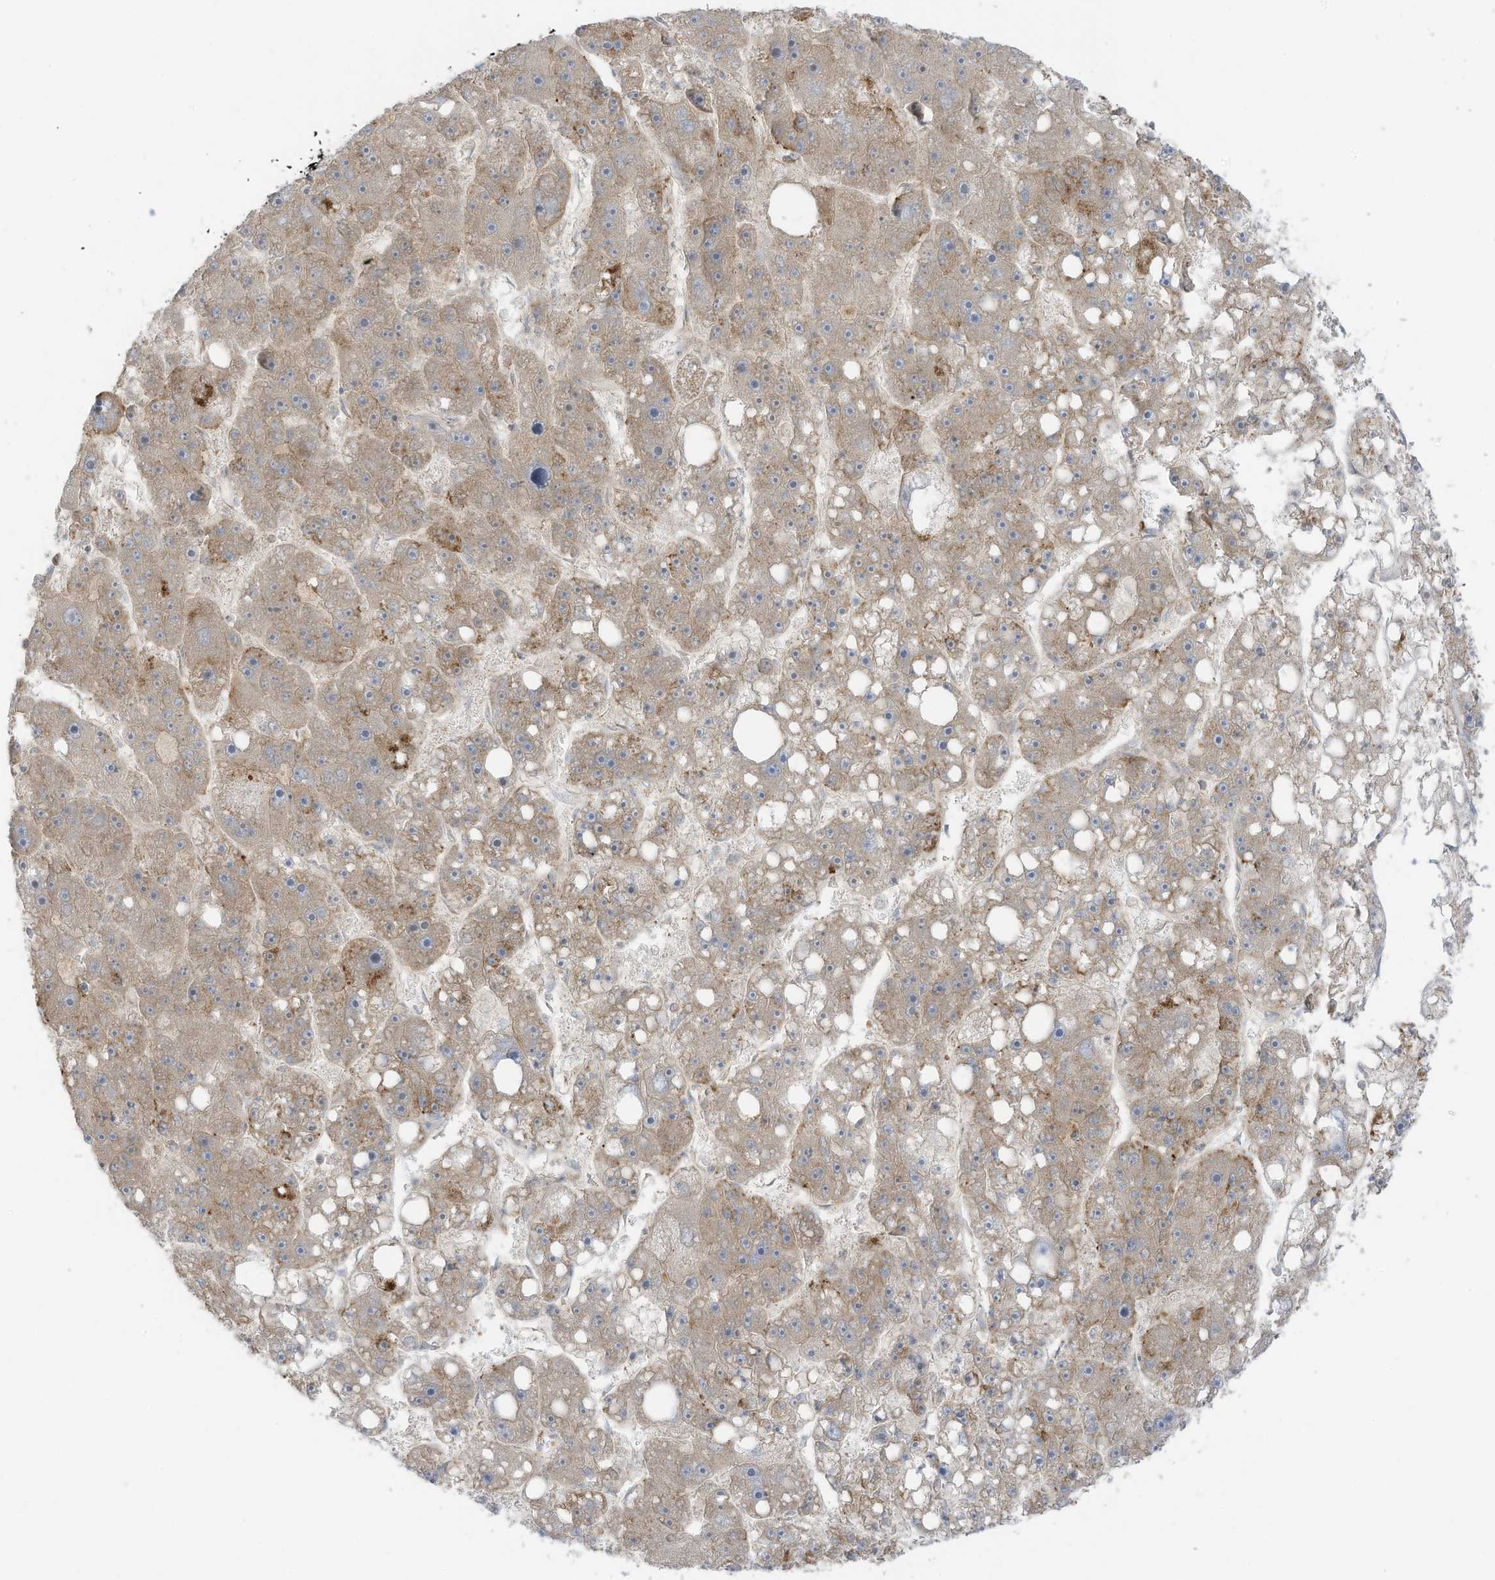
{"staining": {"intensity": "weak", "quantity": "25%-75%", "location": "cytoplasmic/membranous"}, "tissue": "liver cancer", "cell_type": "Tumor cells", "image_type": "cancer", "snomed": [{"axis": "morphology", "description": "Carcinoma, Hepatocellular, NOS"}, {"axis": "topography", "description": "Liver"}], "caption": "Immunohistochemical staining of liver cancer reveals low levels of weak cytoplasmic/membranous positivity in about 25%-75% of tumor cells.", "gene": "REPS1", "patient": {"sex": "female", "age": 61}}